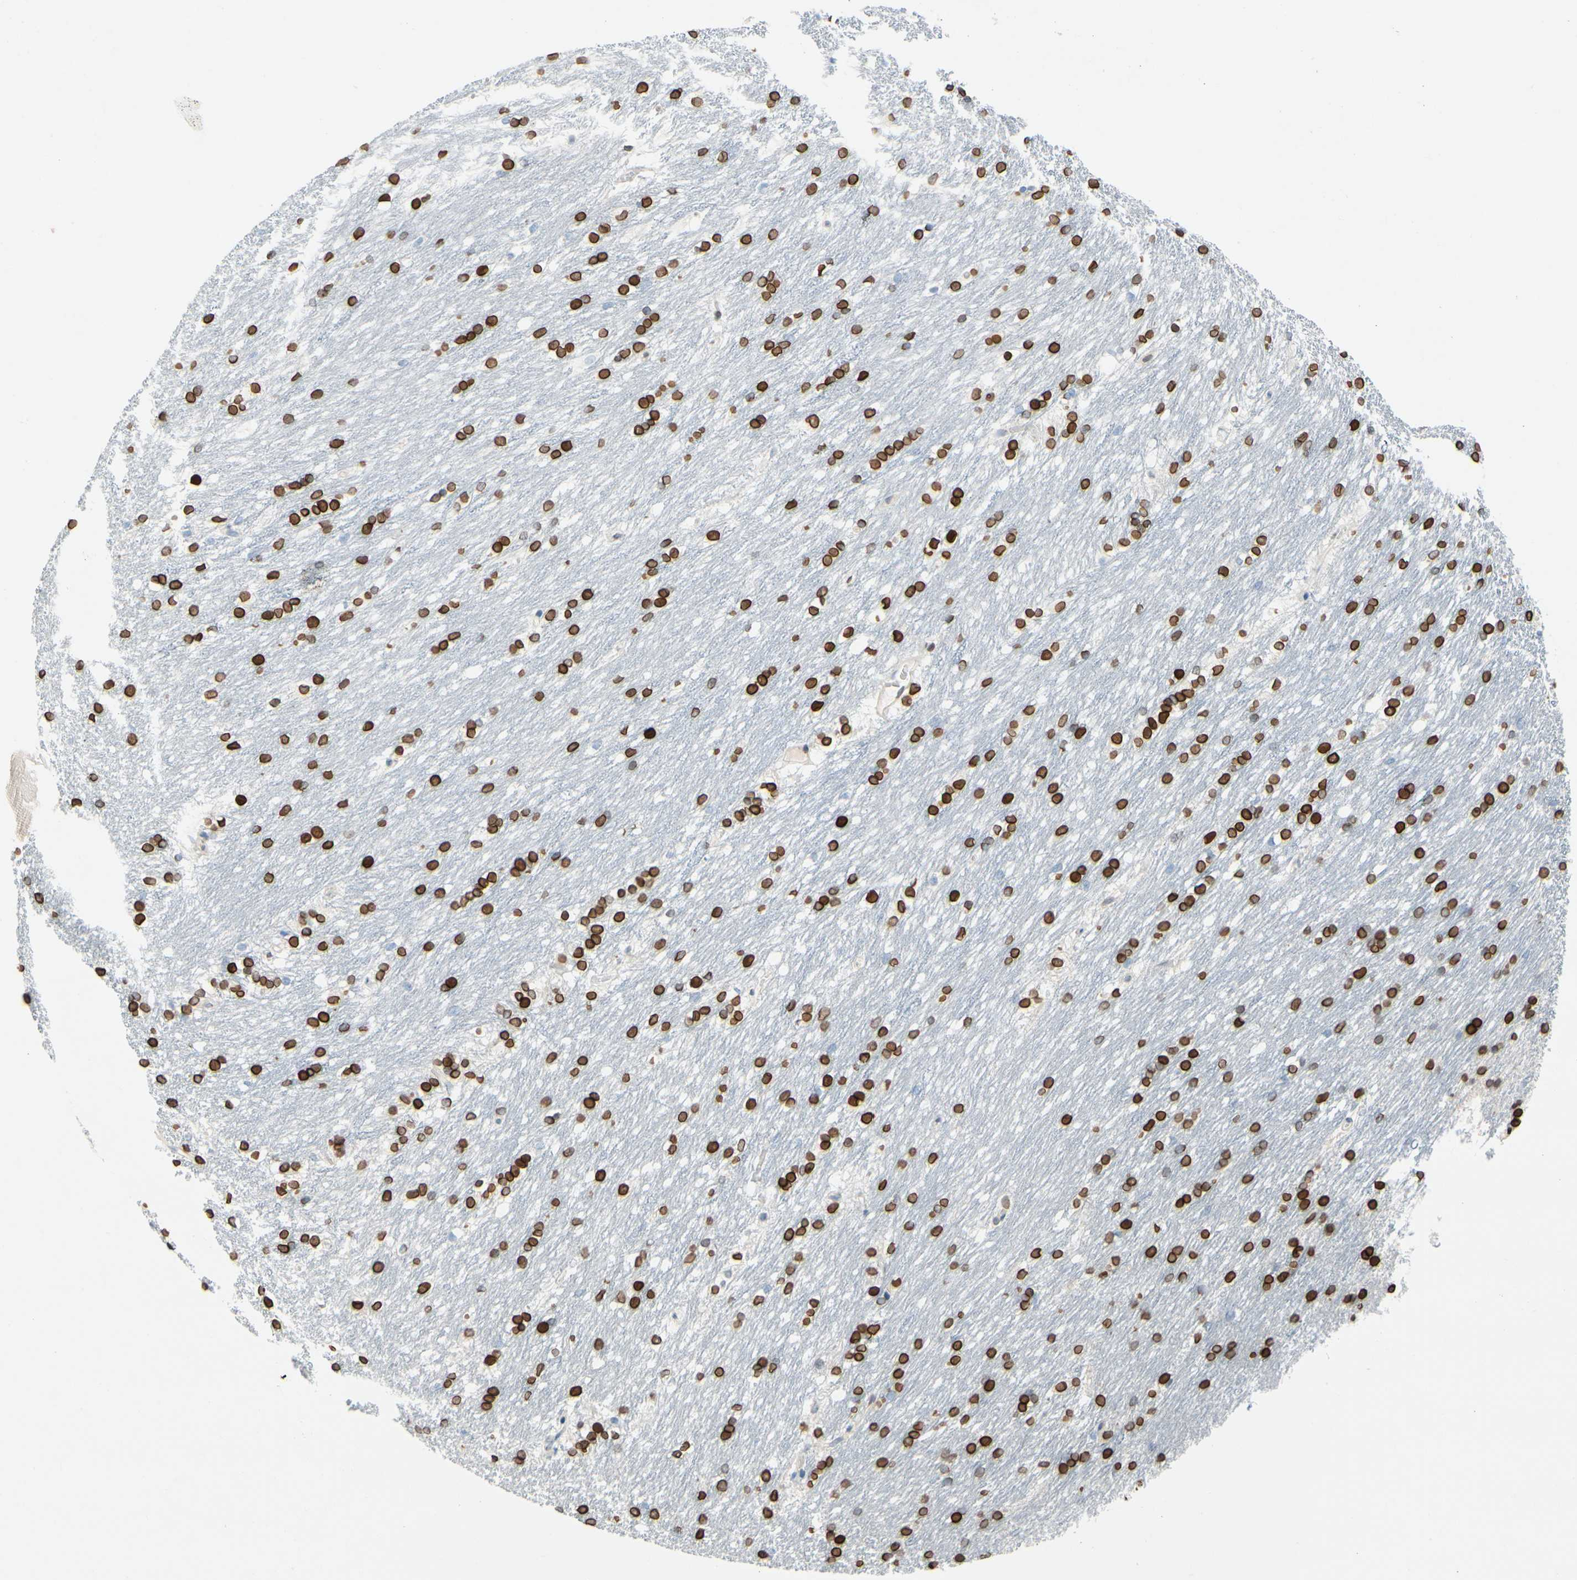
{"staining": {"intensity": "strong", "quantity": ">75%", "location": "cytoplasmic/membranous,nuclear"}, "tissue": "caudate", "cell_type": "Glial cells", "image_type": "normal", "snomed": [{"axis": "morphology", "description": "Normal tissue, NOS"}, {"axis": "topography", "description": "Lateral ventricle wall"}], "caption": "Strong cytoplasmic/membranous,nuclear protein staining is present in about >75% of glial cells in caudate.", "gene": "ZNF132", "patient": {"sex": "female", "age": 19}}